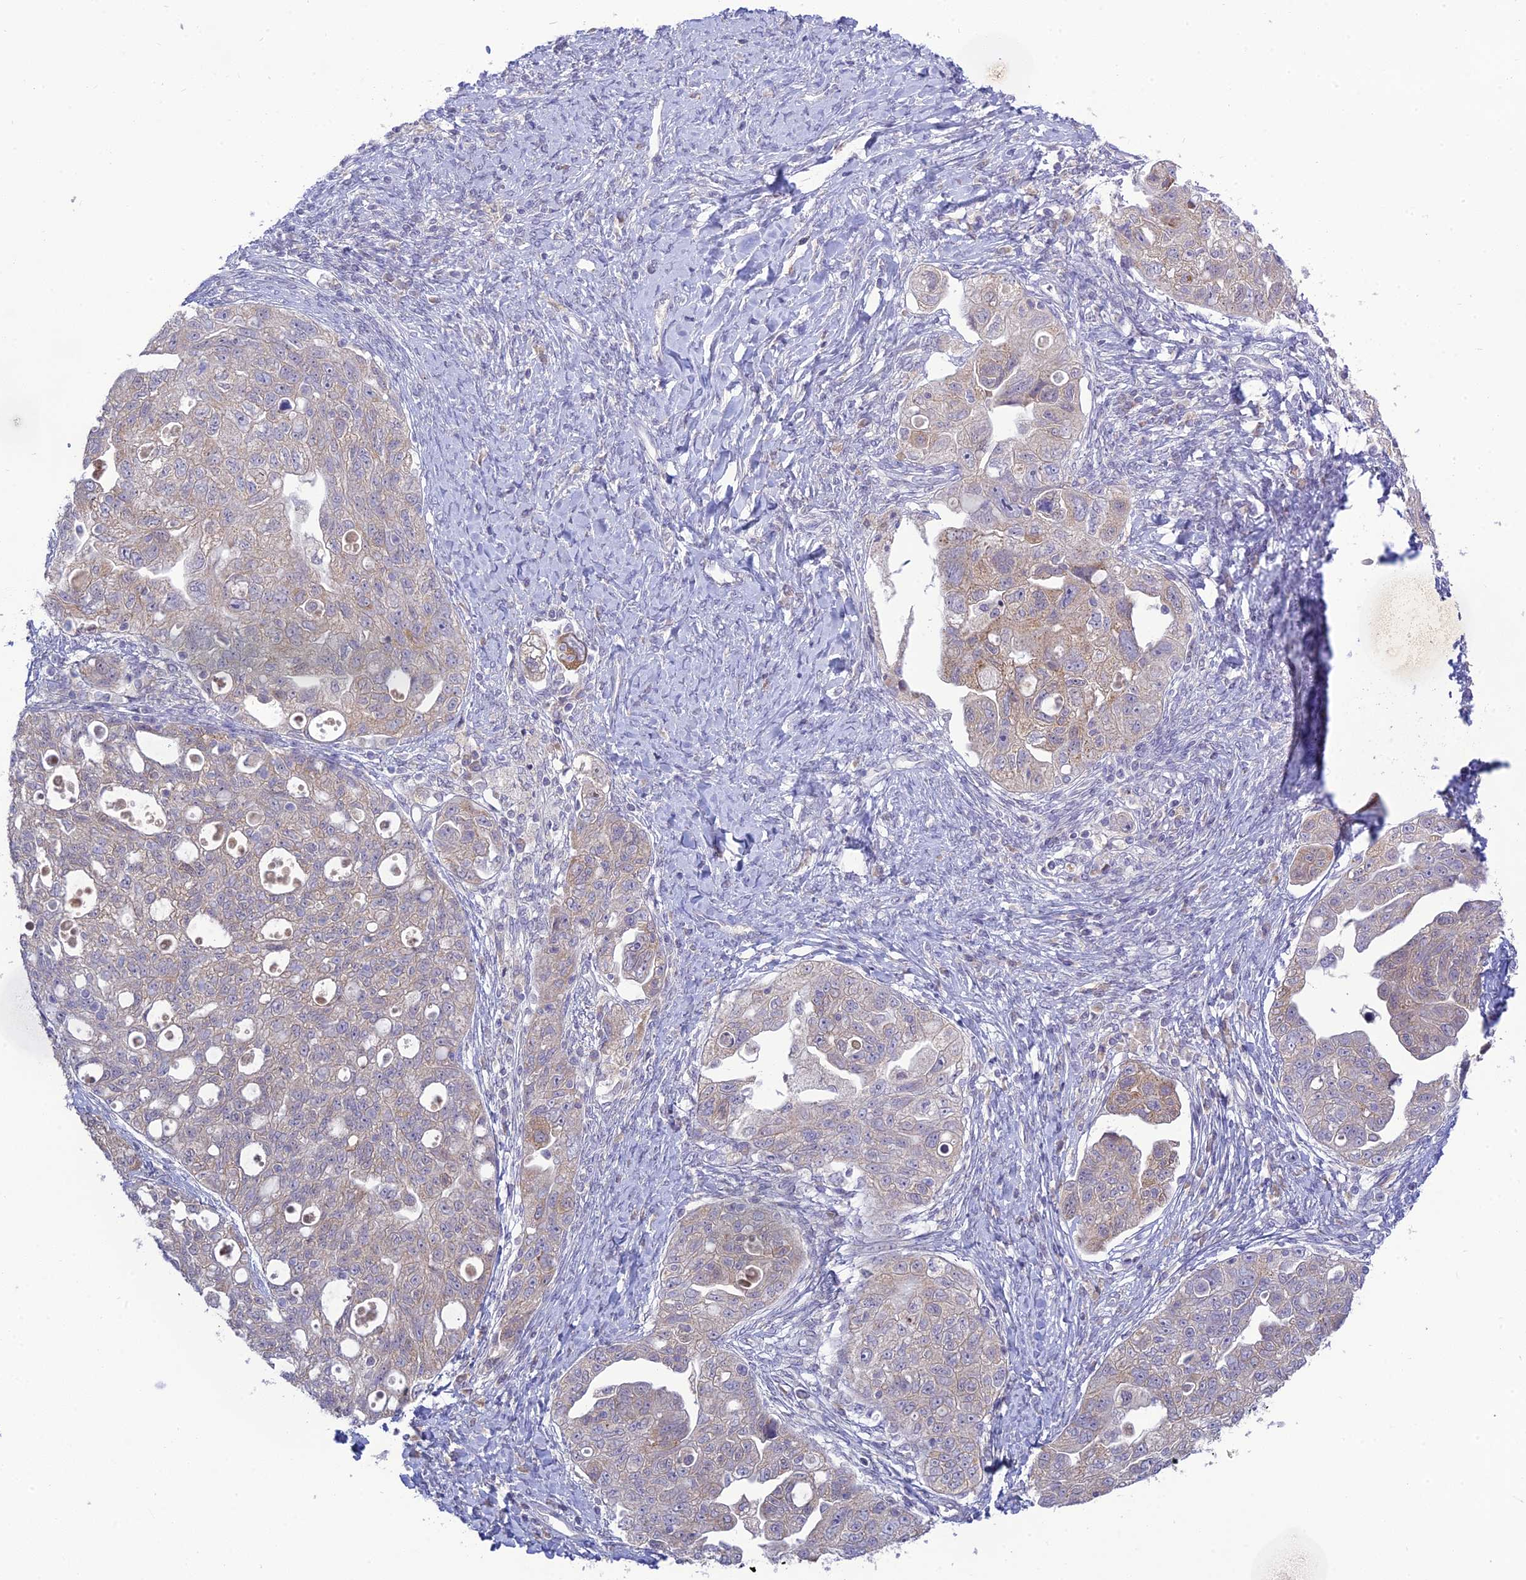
{"staining": {"intensity": "weak", "quantity": "<25%", "location": "cytoplasmic/membranous"}, "tissue": "ovarian cancer", "cell_type": "Tumor cells", "image_type": "cancer", "snomed": [{"axis": "morphology", "description": "Carcinoma, NOS"}, {"axis": "morphology", "description": "Cystadenocarcinoma, serous, NOS"}, {"axis": "topography", "description": "Ovary"}], "caption": "The image reveals no significant expression in tumor cells of ovarian cancer (serous cystadenocarcinoma).", "gene": "TMEM40", "patient": {"sex": "female", "age": 69}}